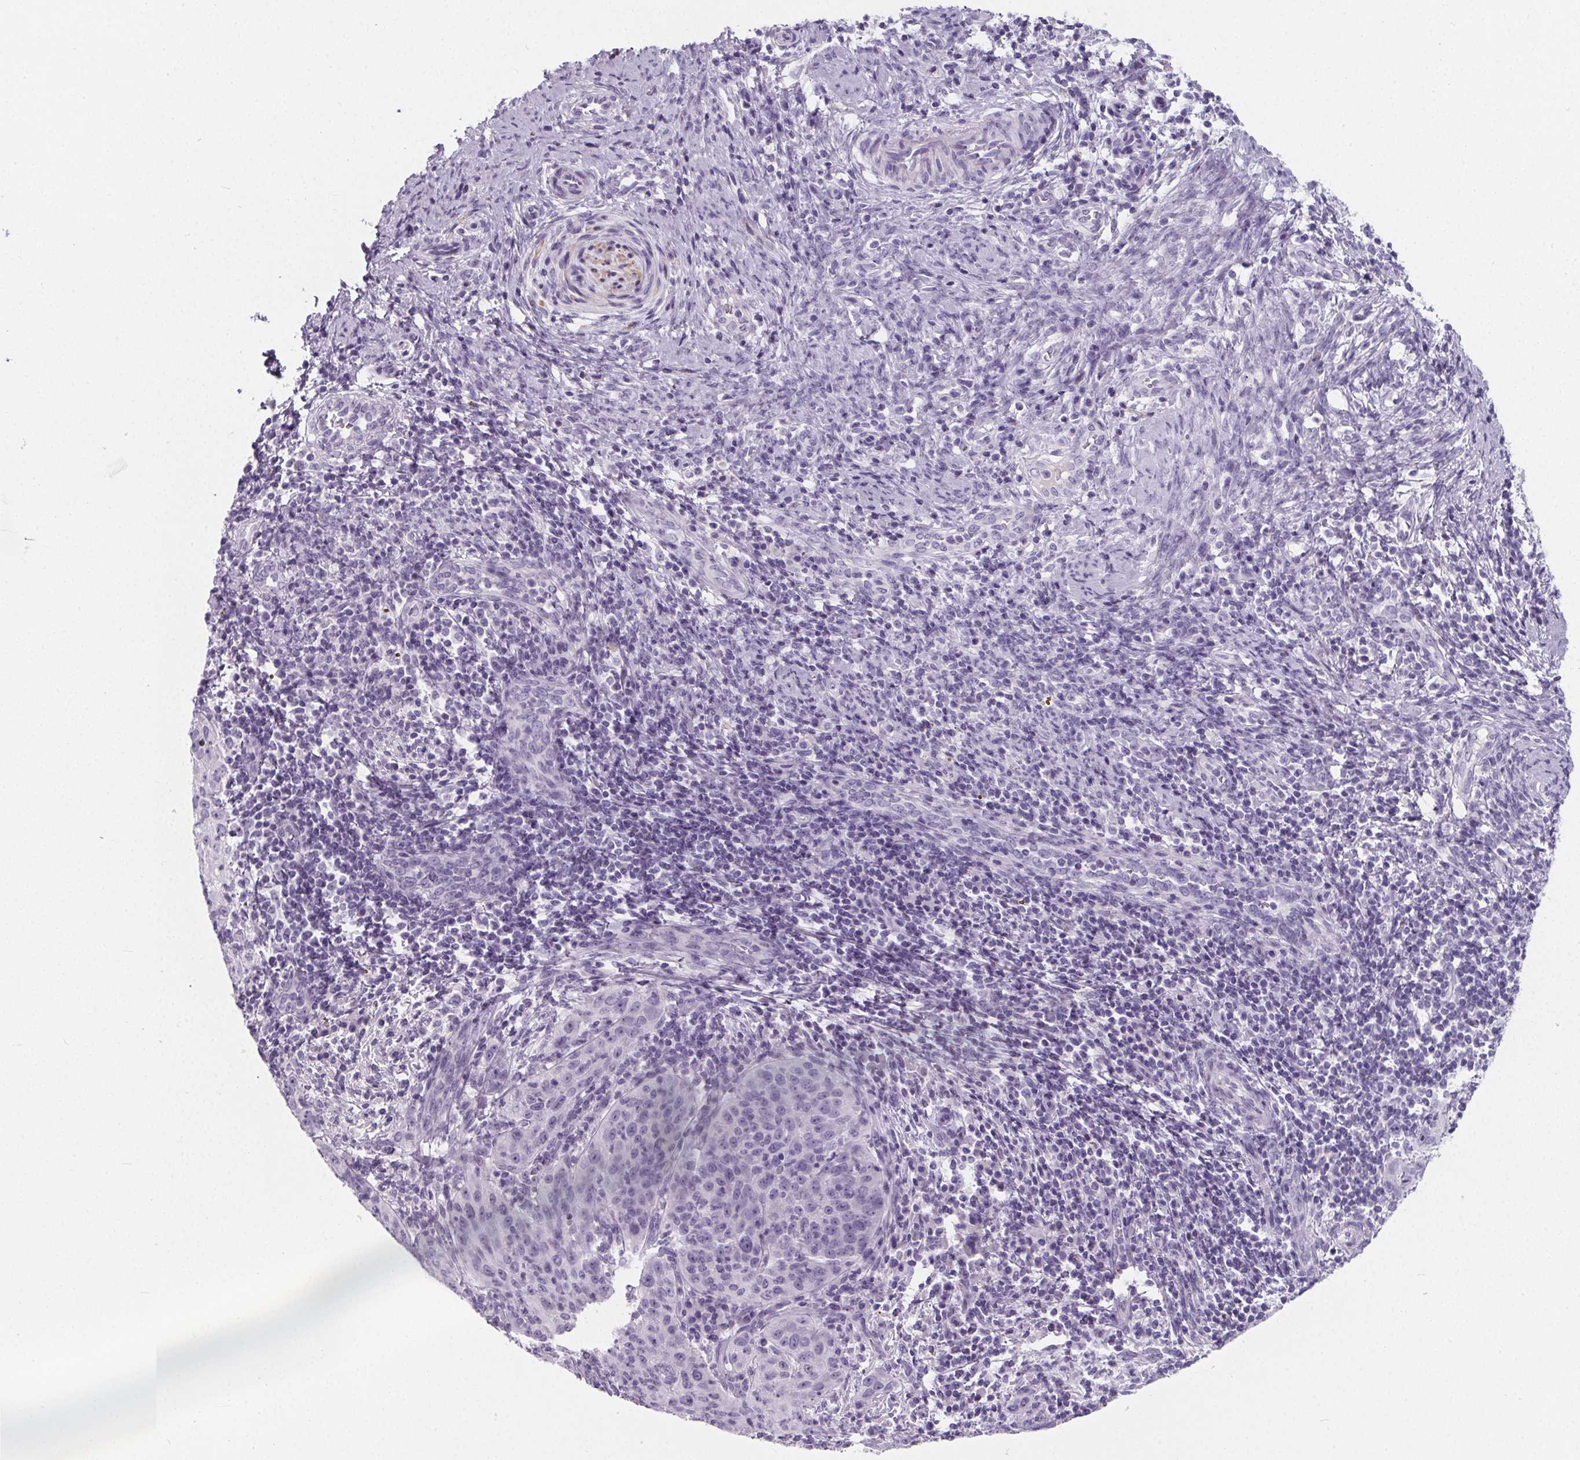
{"staining": {"intensity": "negative", "quantity": "none", "location": "none"}, "tissue": "cervical cancer", "cell_type": "Tumor cells", "image_type": "cancer", "snomed": [{"axis": "morphology", "description": "Squamous cell carcinoma, NOS"}, {"axis": "topography", "description": "Cervix"}], "caption": "Immunohistochemistry of human squamous cell carcinoma (cervical) exhibits no staining in tumor cells. (DAB (3,3'-diaminobenzidine) immunohistochemistry visualized using brightfield microscopy, high magnification).", "gene": "ADRB1", "patient": {"sex": "female", "age": 30}}